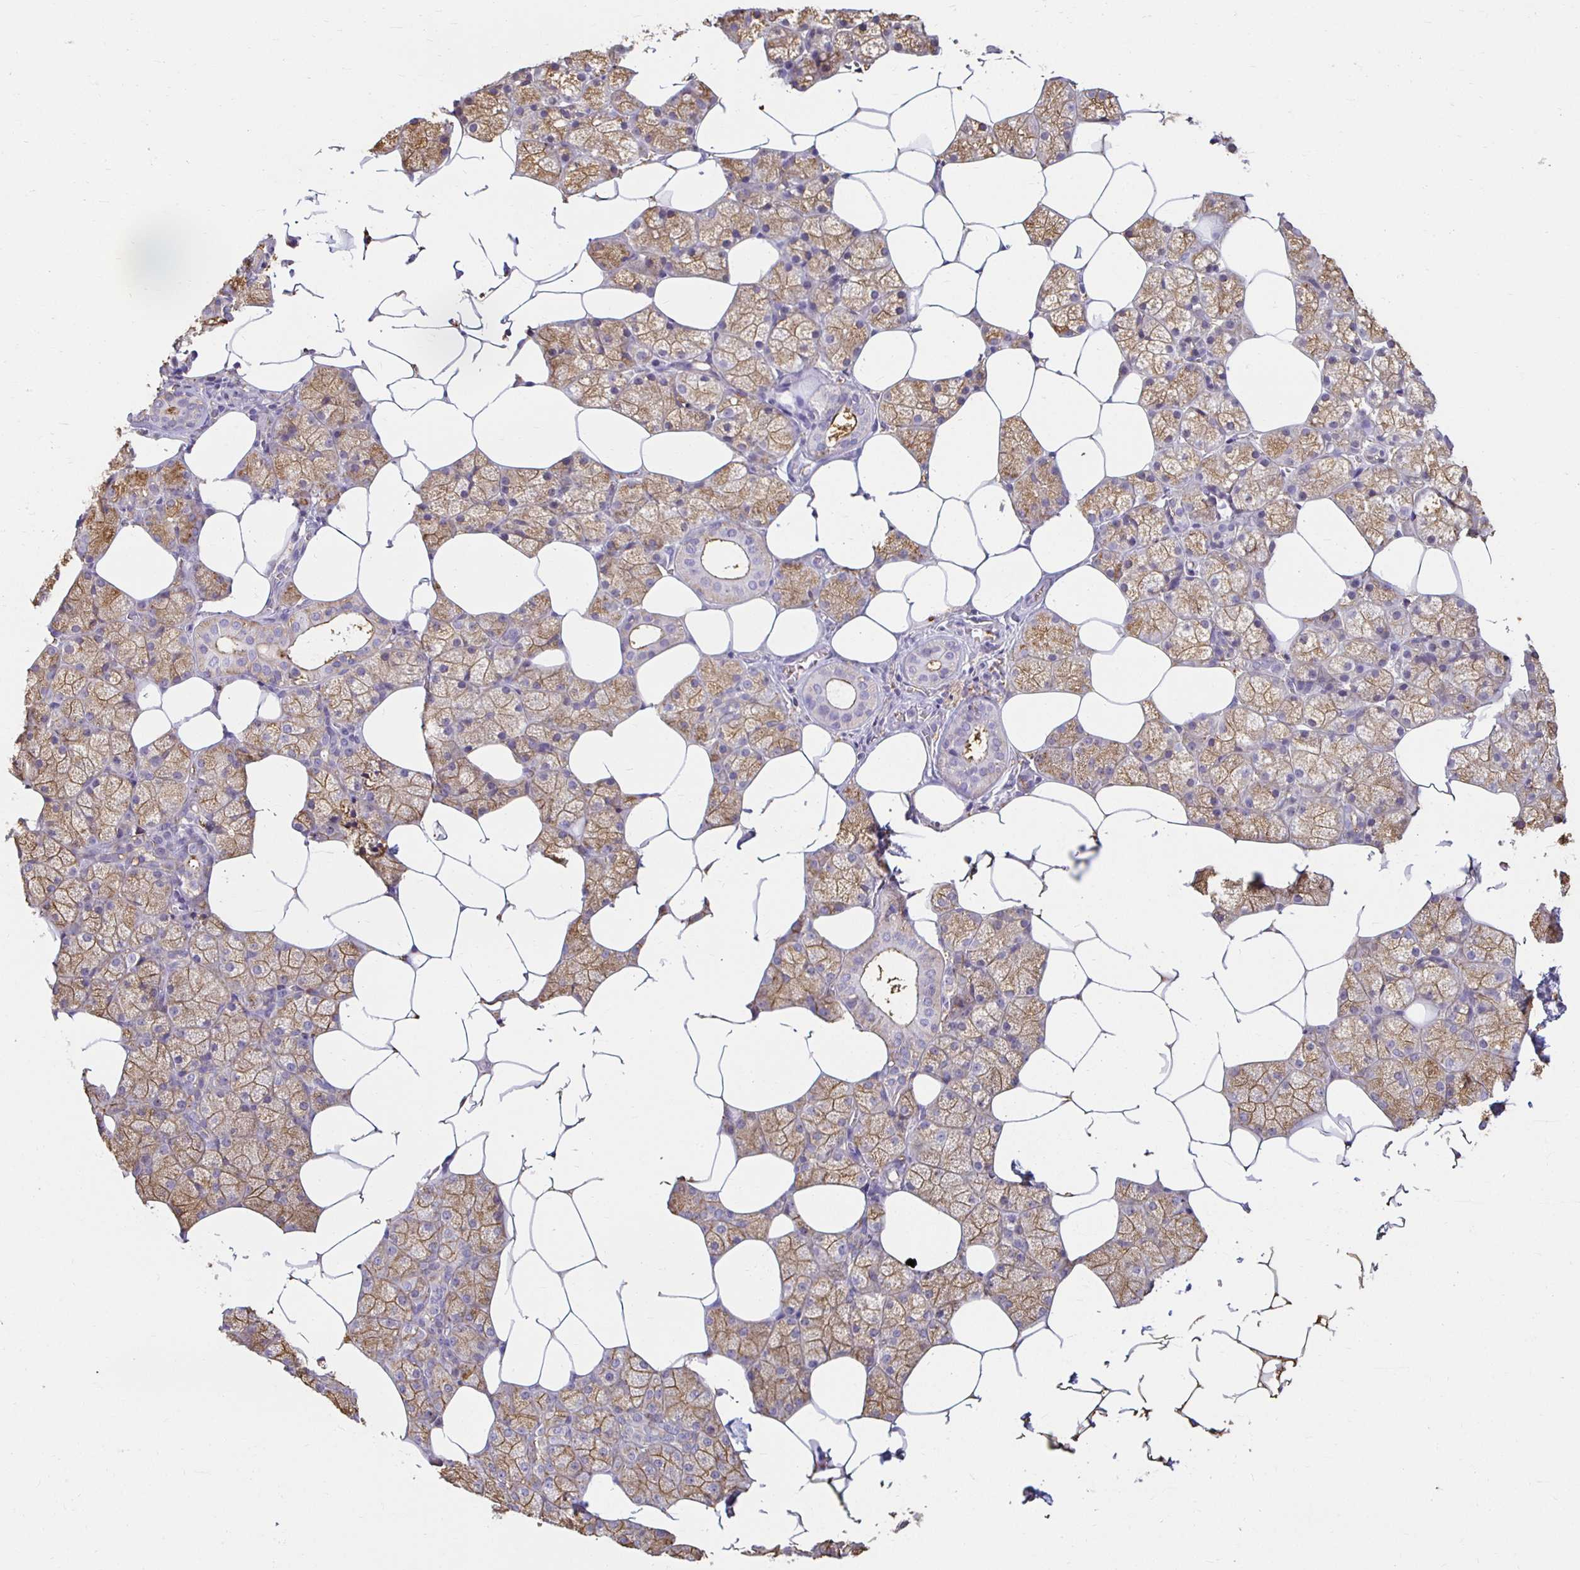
{"staining": {"intensity": "moderate", "quantity": "25%-75%", "location": "cytoplasmic/membranous"}, "tissue": "salivary gland", "cell_type": "Glandular cells", "image_type": "normal", "snomed": [{"axis": "morphology", "description": "Normal tissue, NOS"}, {"axis": "topography", "description": "Salivary gland"}], "caption": "Immunohistochemistry photomicrograph of unremarkable salivary gland: human salivary gland stained using immunohistochemistry (IHC) displays medium levels of moderate protein expression localized specifically in the cytoplasmic/membranous of glandular cells, appearing as a cytoplasmic/membranous brown color.", "gene": "TAS1R3", "patient": {"sex": "female", "age": 43}}